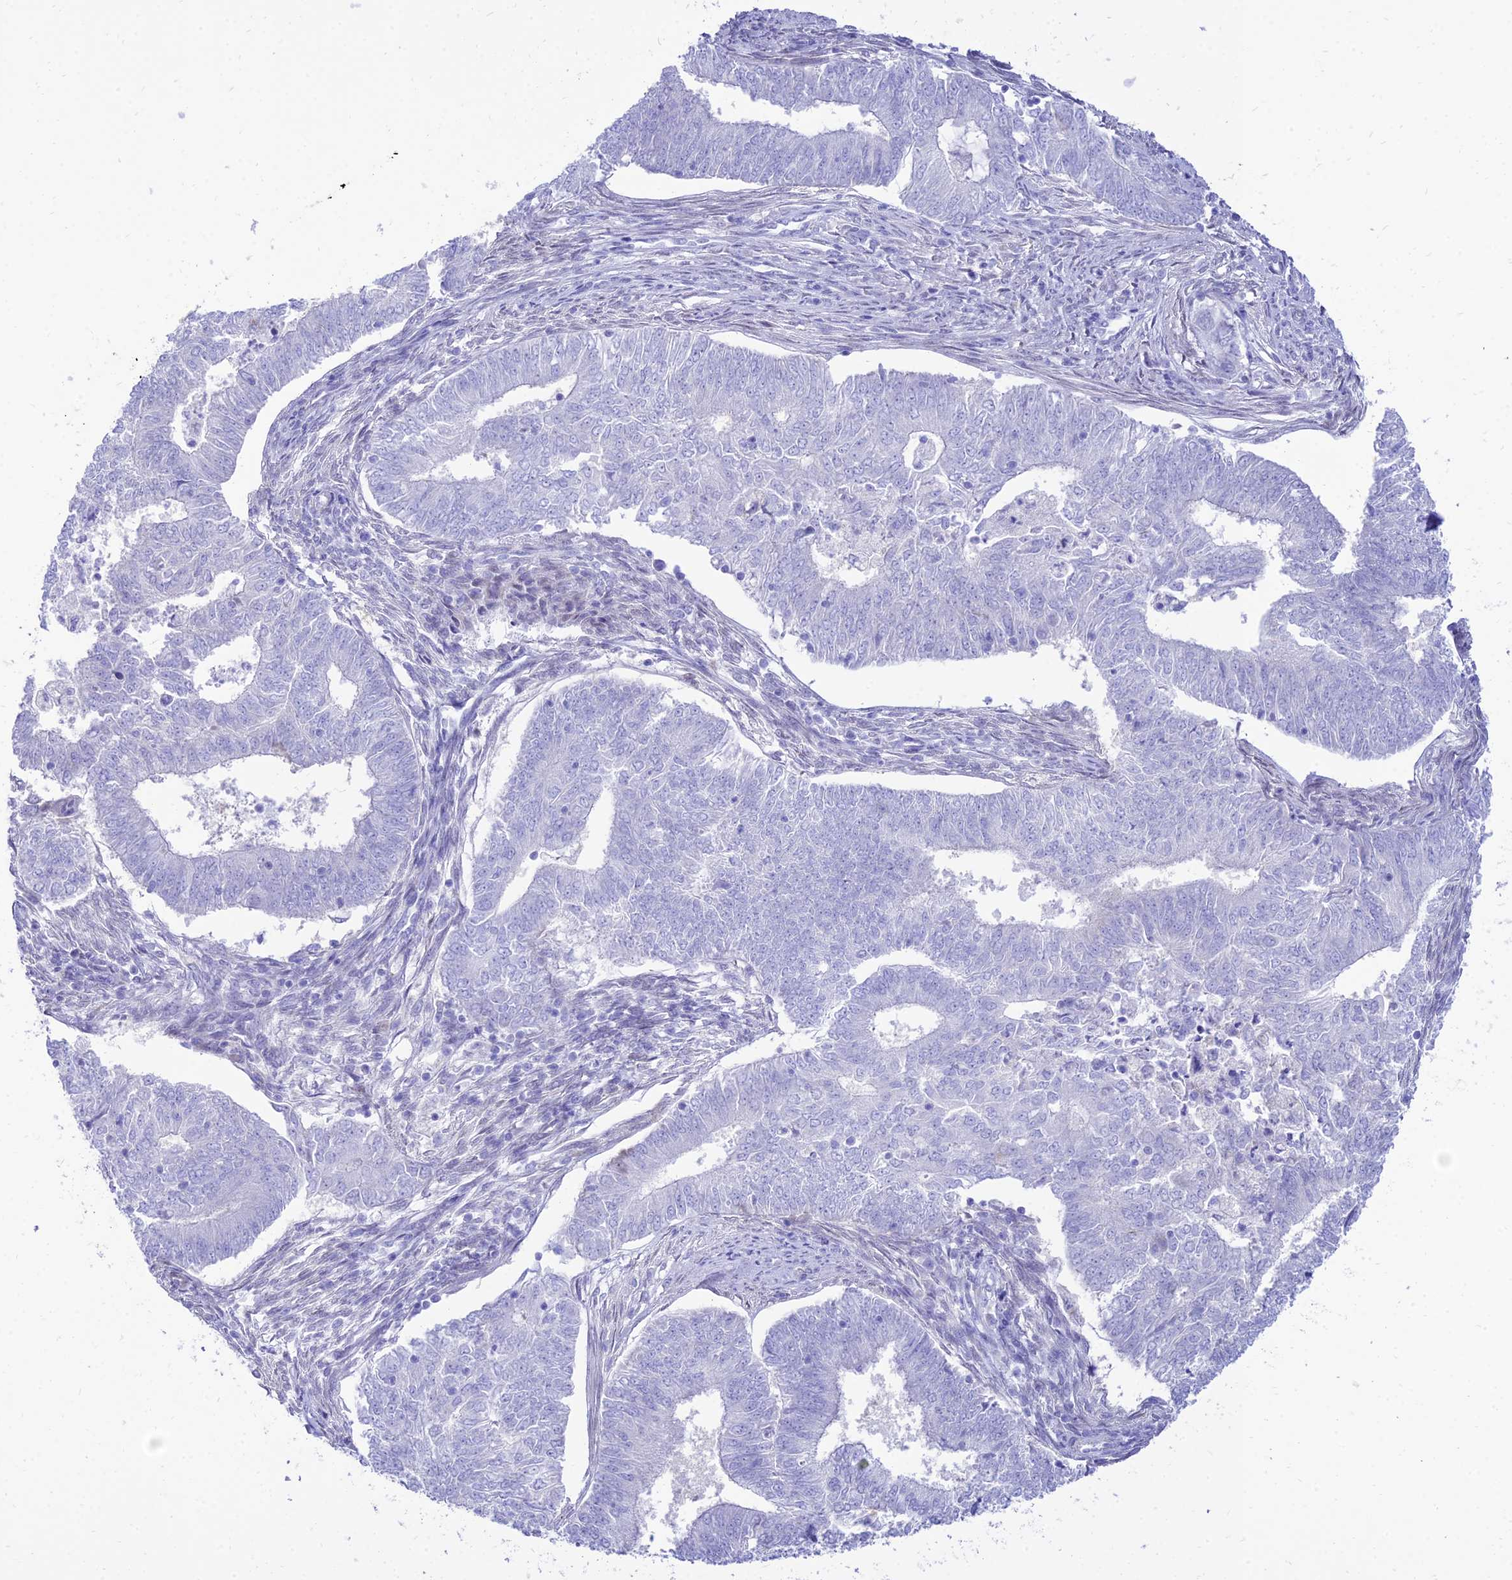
{"staining": {"intensity": "negative", "quantity": "none", "location": "none"}, "tissue": "endometrial cancer", "cell_type": "Tumor cells", "image_type": "cancer", "snomed": [{"axis": "morphology", "description": "Adenocarcinoma, NOS"}, {"axis": "topography", "description": "Endometrium"}], "caption": "The micrograph demonstrates no staining of tumor cells in adenocarcinoma (endometrial).", "gene": "TAC3", "patient": {"sex": "female", "age": 62}}